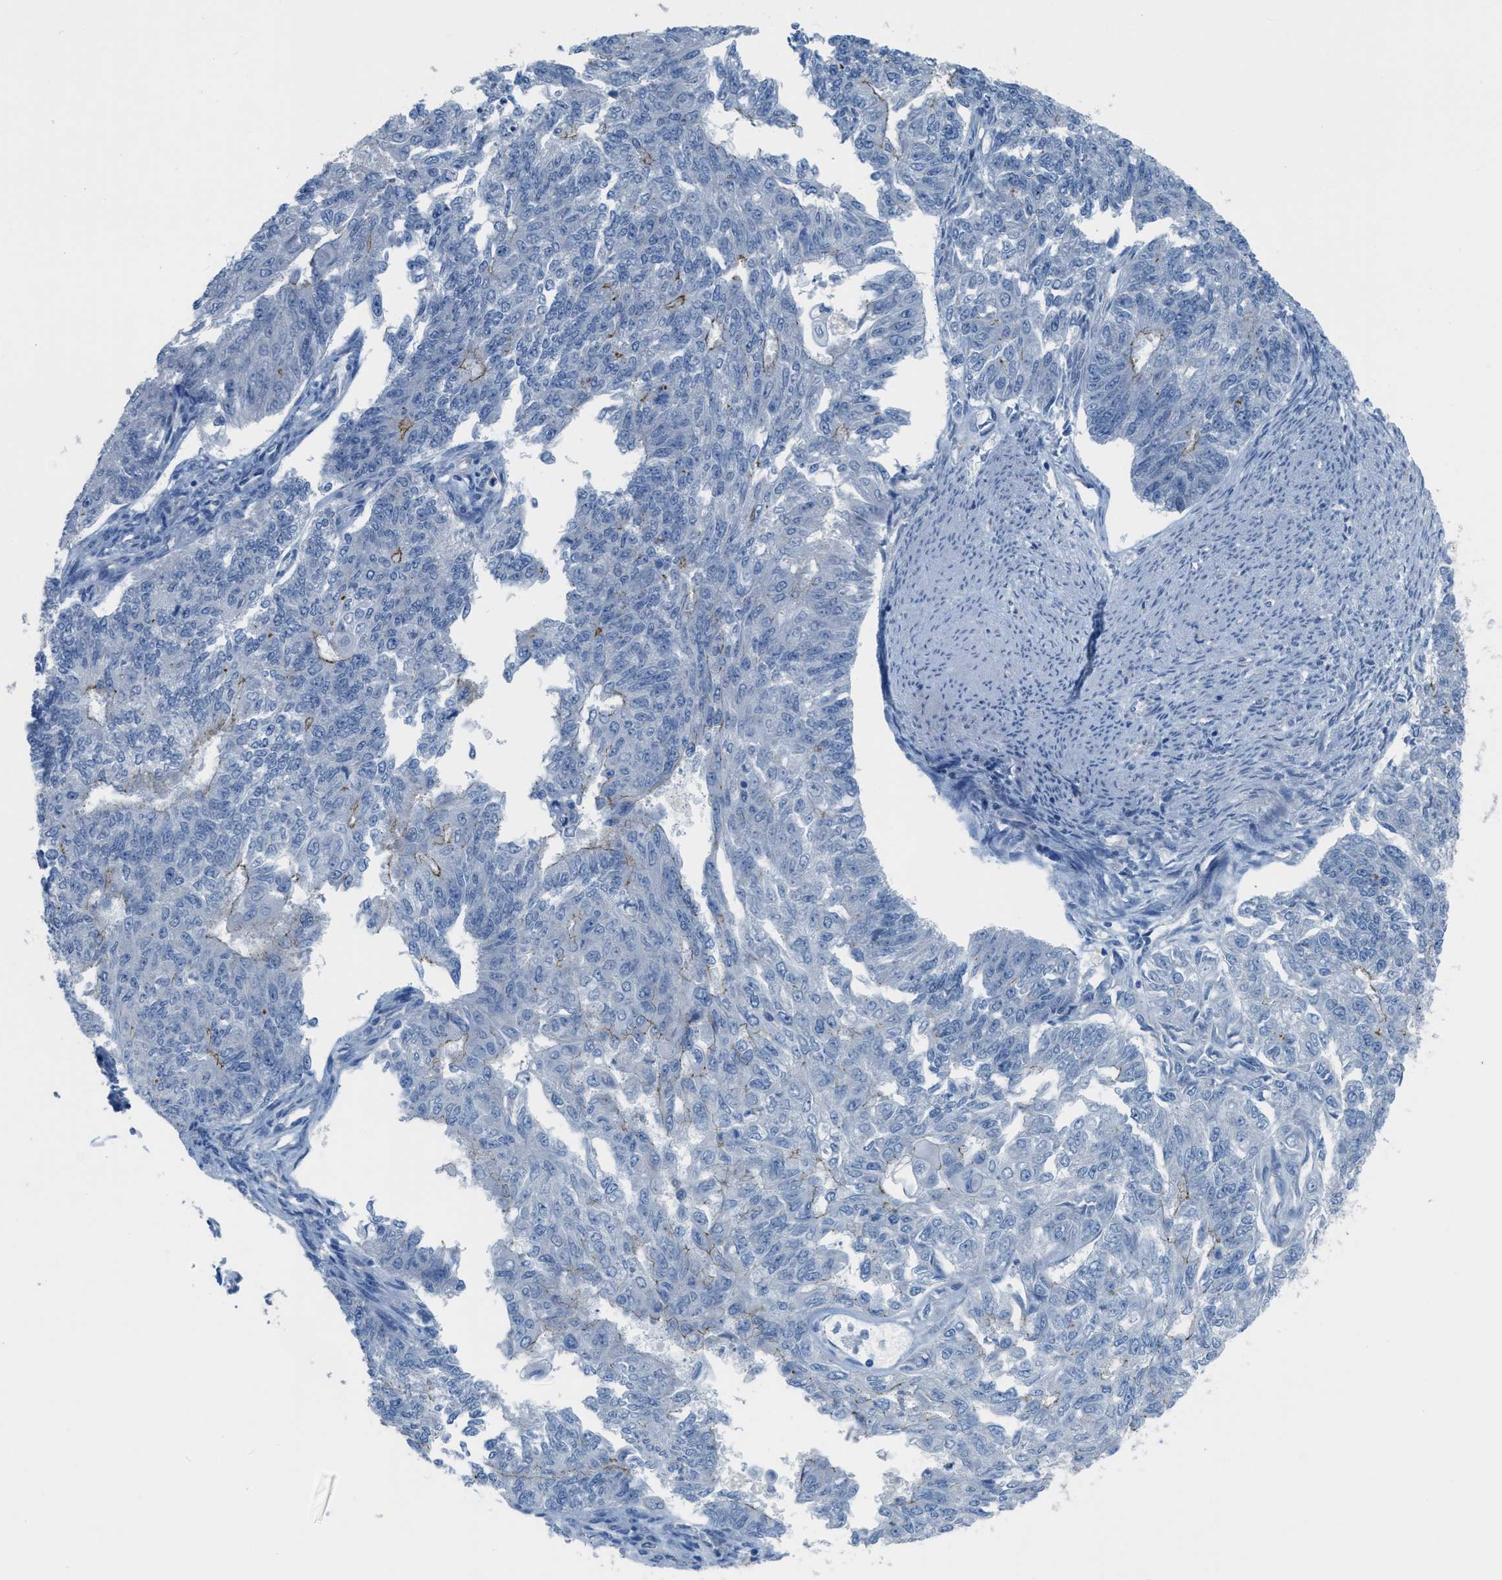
{"staining": {"intensity": "weak", "quantity": "<25%", "location": "cytoplasmic/membranous"}, "tissue": "endometrial cancer", "cell_type": "Tumor cells", "image_type": "cancer", "snomed": [{"axis": "morphology", "description": "Adenocarcinoma, NOS"}, {"axis": "topography", "description": "Endometrium"}], "caption": "The micrograph shows no staining of tumor cells in adenocarcinoma (endometrial). The staining is performed using DAB brown chromogen with nuclei counter-stained in using hematoxylin.", "gene": "CRB3", "patient": {"sex": "female", "age": 32}}